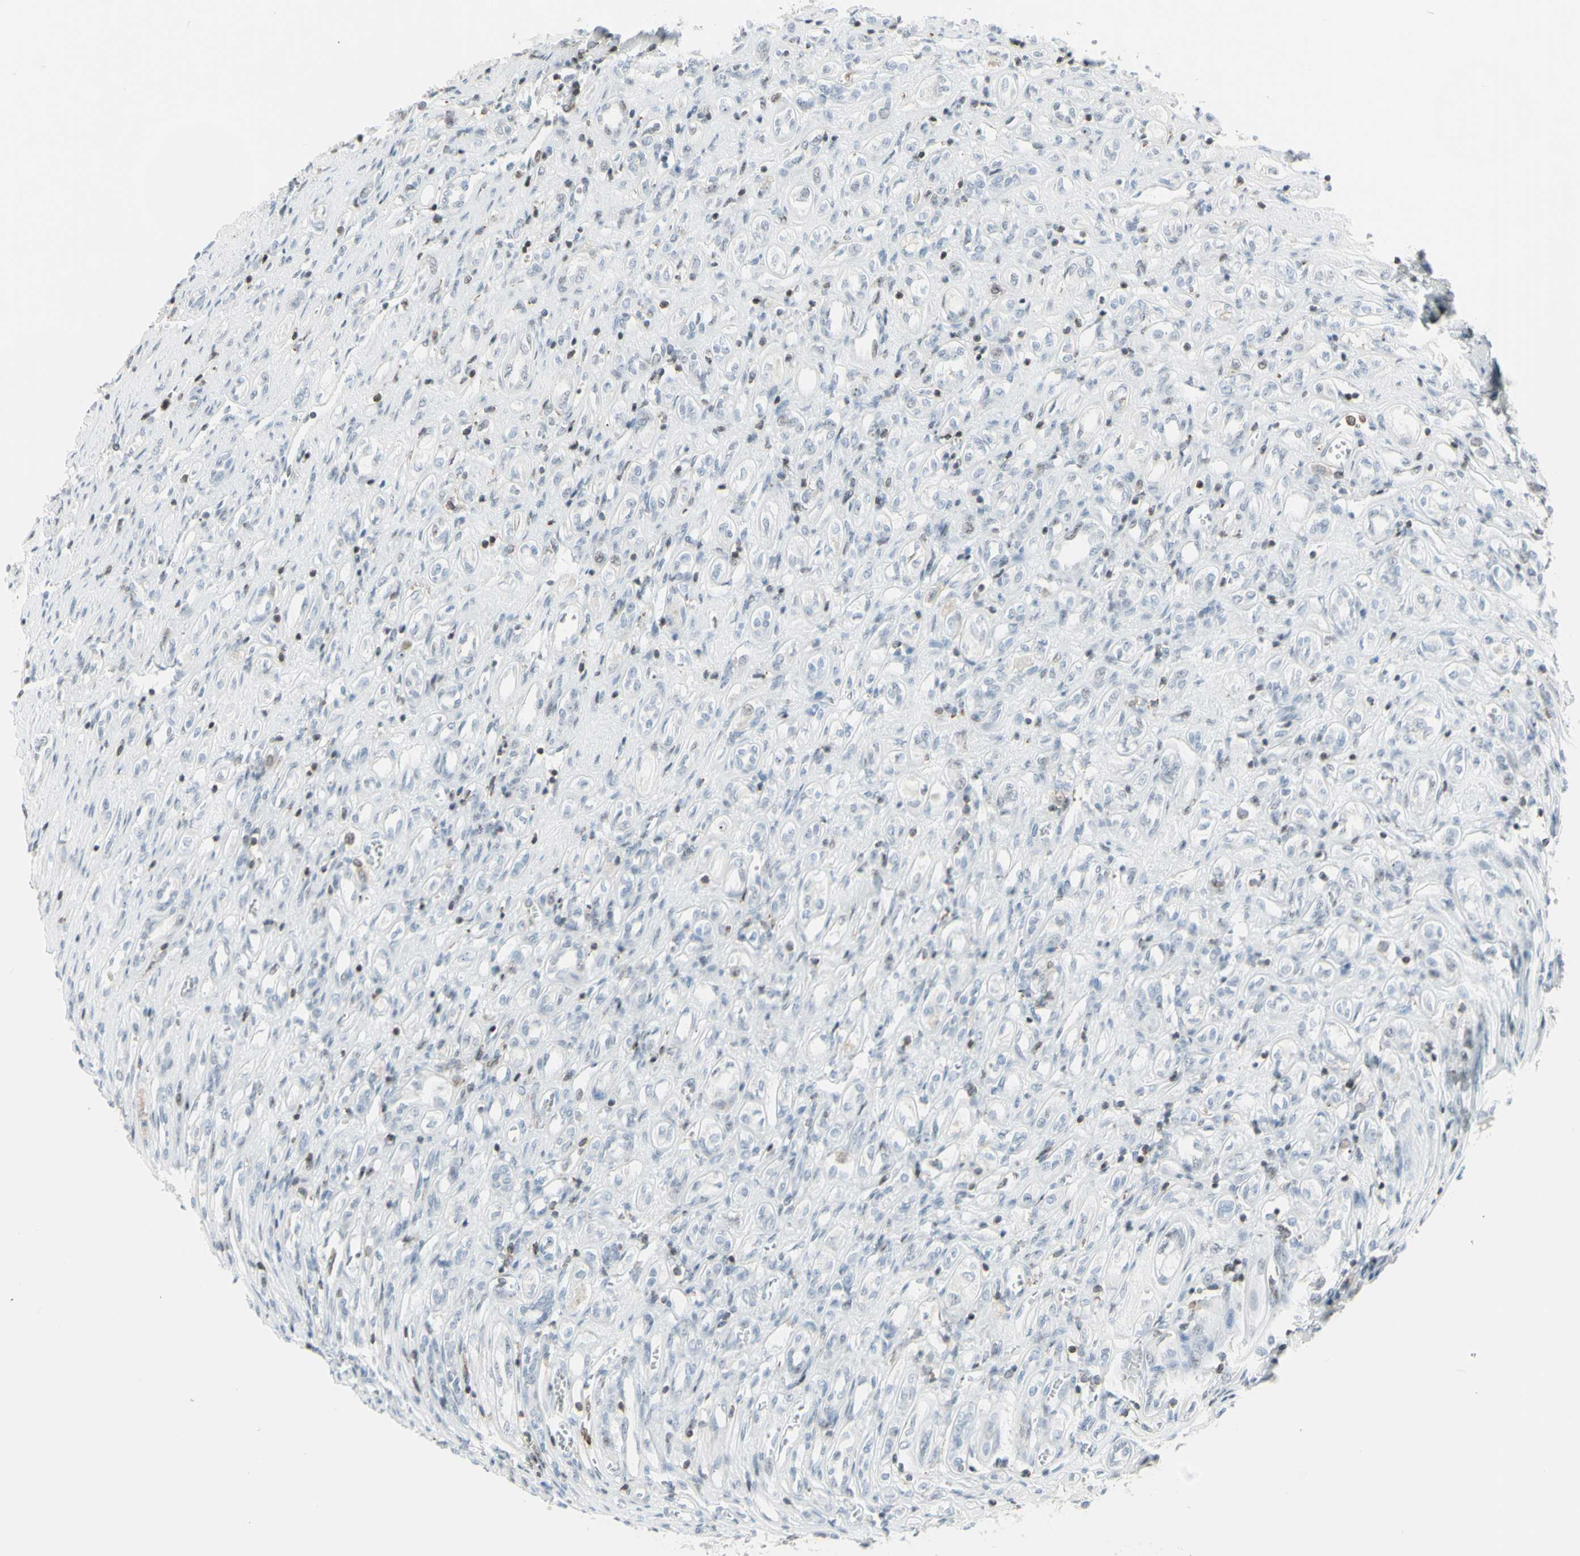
{"staining": {"intensity": "negative", "quantity": "none", "location": "none"}, "tissue": "renal cancer", "cell_type": "Tumor cells", "image_type": "cancer", "snomed": [{"axis": "morphology", "description": "Adenocarcinoma, NOS"}, {"axis": "topography", "description": "Kidney"}], "caption": "Immunohistochemistry (IHC) image of neoplastic tissue: human renal cancer stained with DAB (3,3'-diaminobenzidine) exhibits no significant protein expression in tumor cells. (IHC, brightfield microscopy, high magnification).", "gene": "NRG1", "patient": {"sex": "female", "age": 70}}